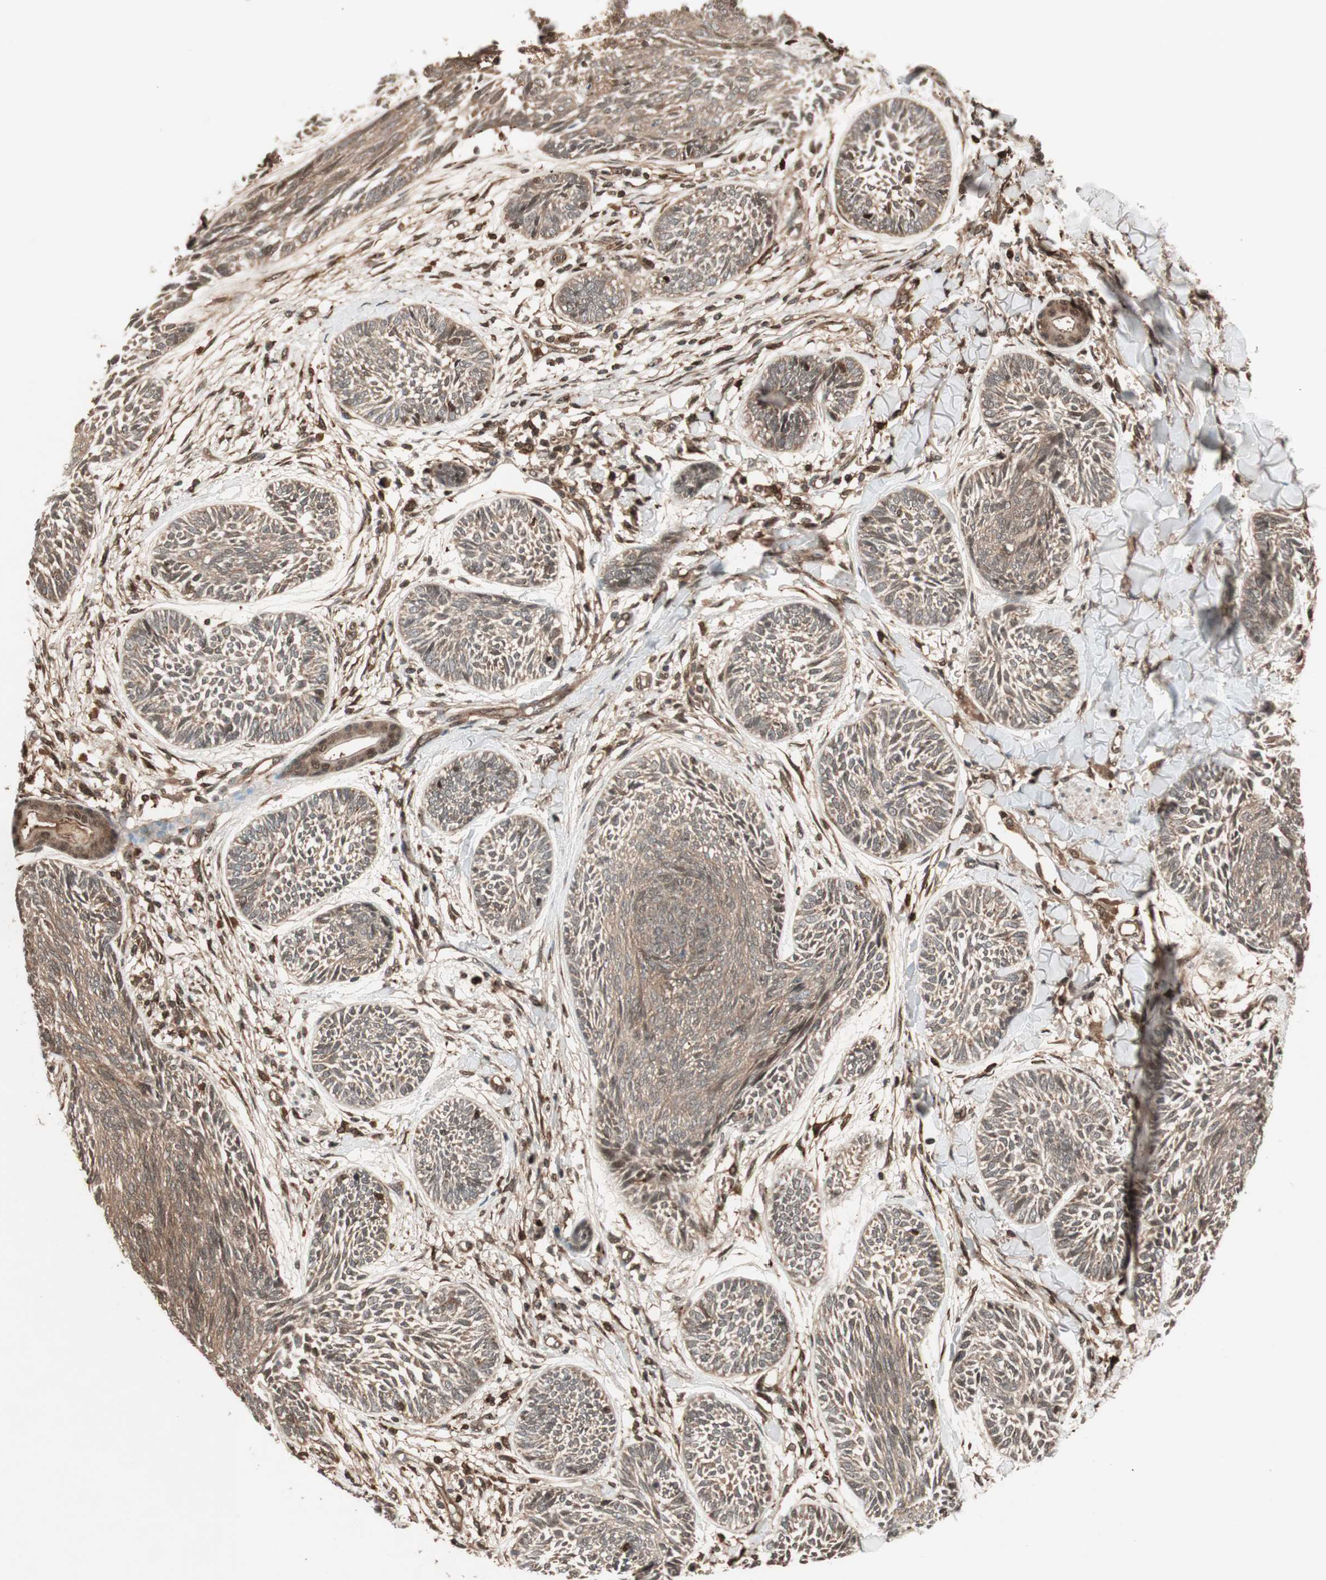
{"staining": {"intensity": "moderate", "quantity": ">75%", "location": "cytoplasmic/membranous"}, "tissue": "skin cancer", "cell_type": "Tumor cells", "image_type": "cancer", "snomed": [{"axis": "morphology", "description": "Papilloma, NOS"}, {"axis": "morphology", "description": "Basal cell carcinoma"}, {"axis": "topography", "description": "Skin"}], "caption": "Protein expression analysis of human skin cancer (basal cell carcinoma) reveals moderate cytoplasmic/membranous expression in about >75% of tumor cells.", "gene": "PRKG2", "patient": {"sex": "male", "age": 87}}